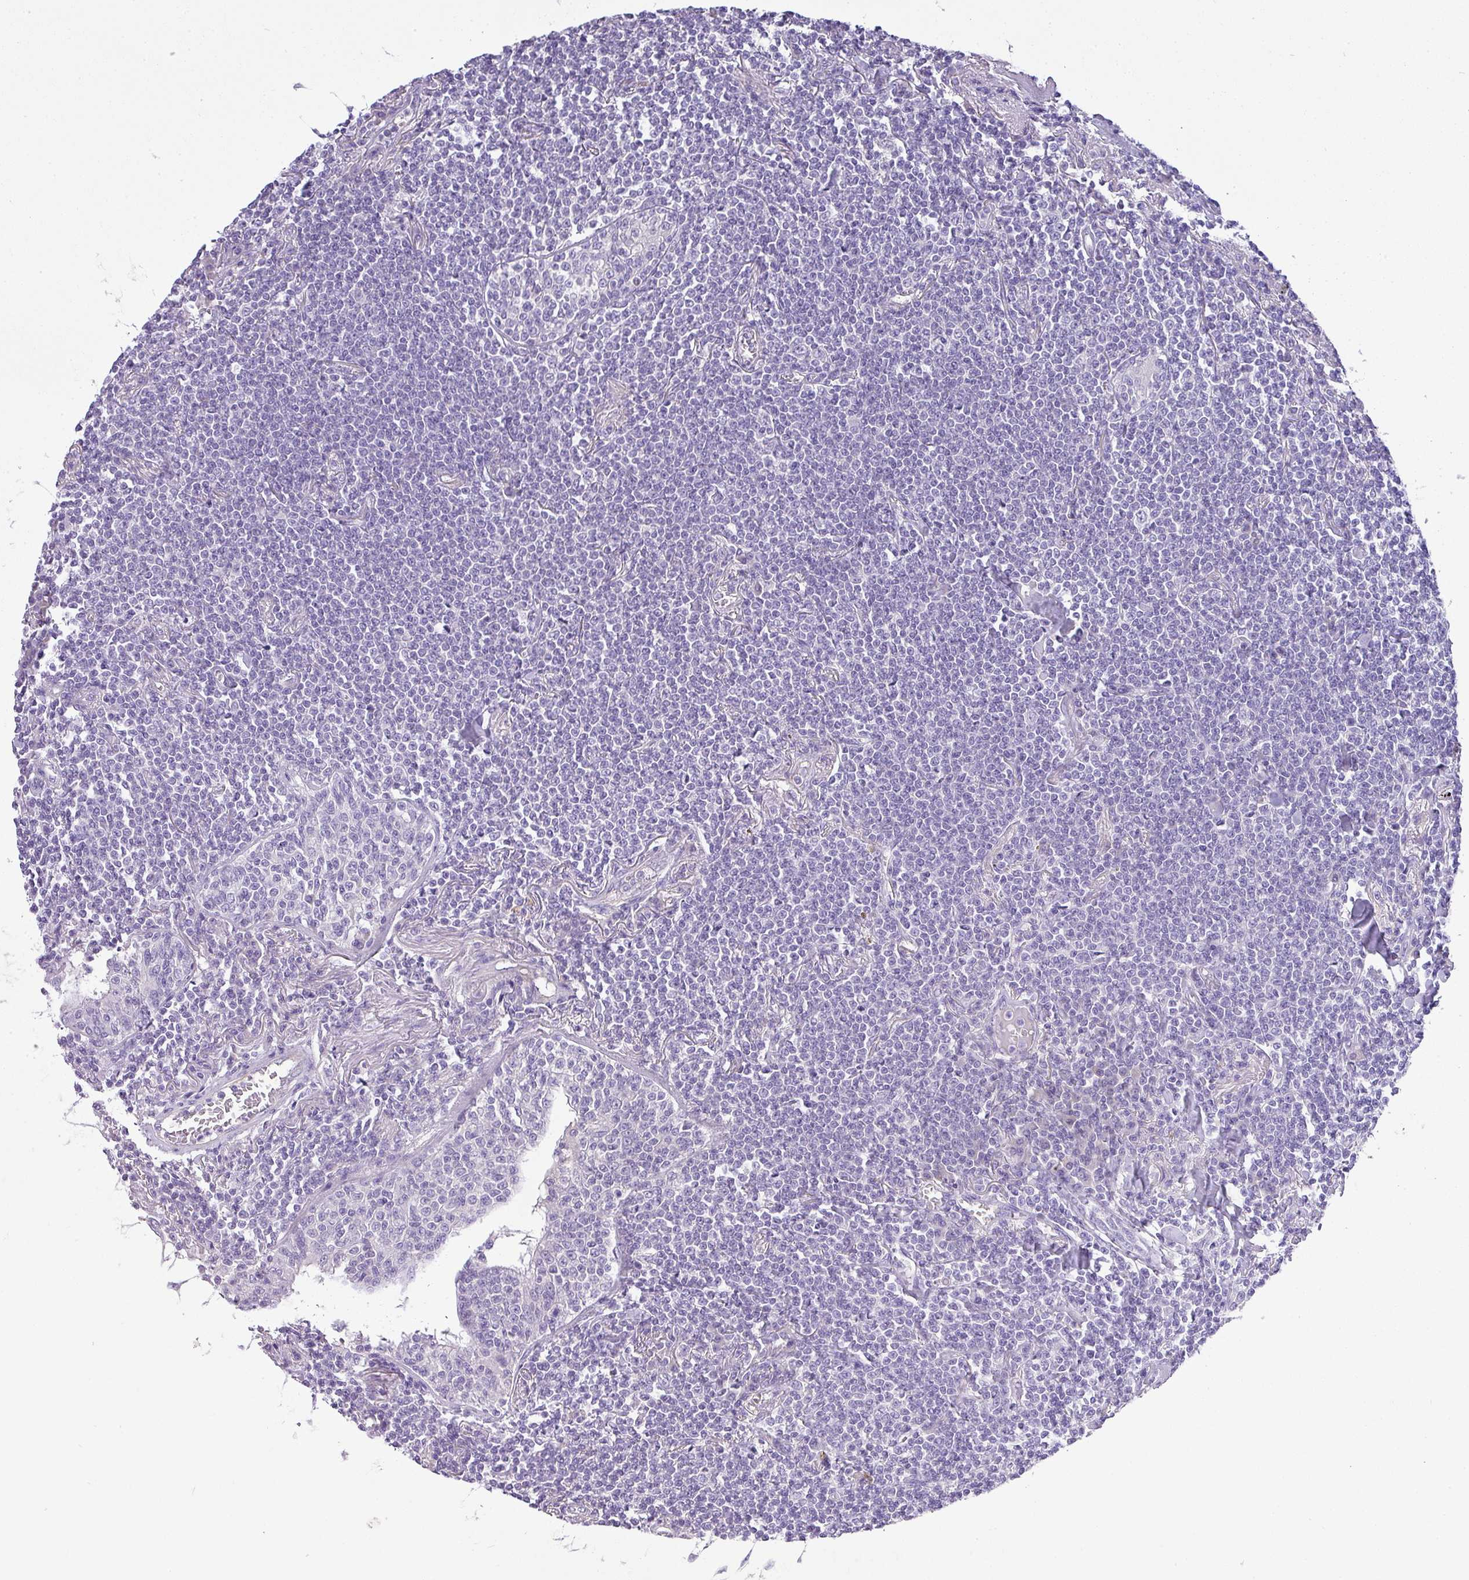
{"staining": {"intensity": "negative", "quantity": "none", "location": "none"}, "tissue": "lymphoma", "cell_type": "Tumor cells", "image_type": "cancer", "snomed": [{"axis": "morphology", "description": "Malignant lymphoma, non-Hodgkin's type, Low grade"}, {"axis": "topography", "description": "Lung"}], "caption": "Immunohistochemistry of human low-grade malignant lymphoma, non-Hodgkin's type exhibits no positivity in tumor cells.", "gene": "ENSG00000273748", "patient": {"sex": "female", "age": 71}}